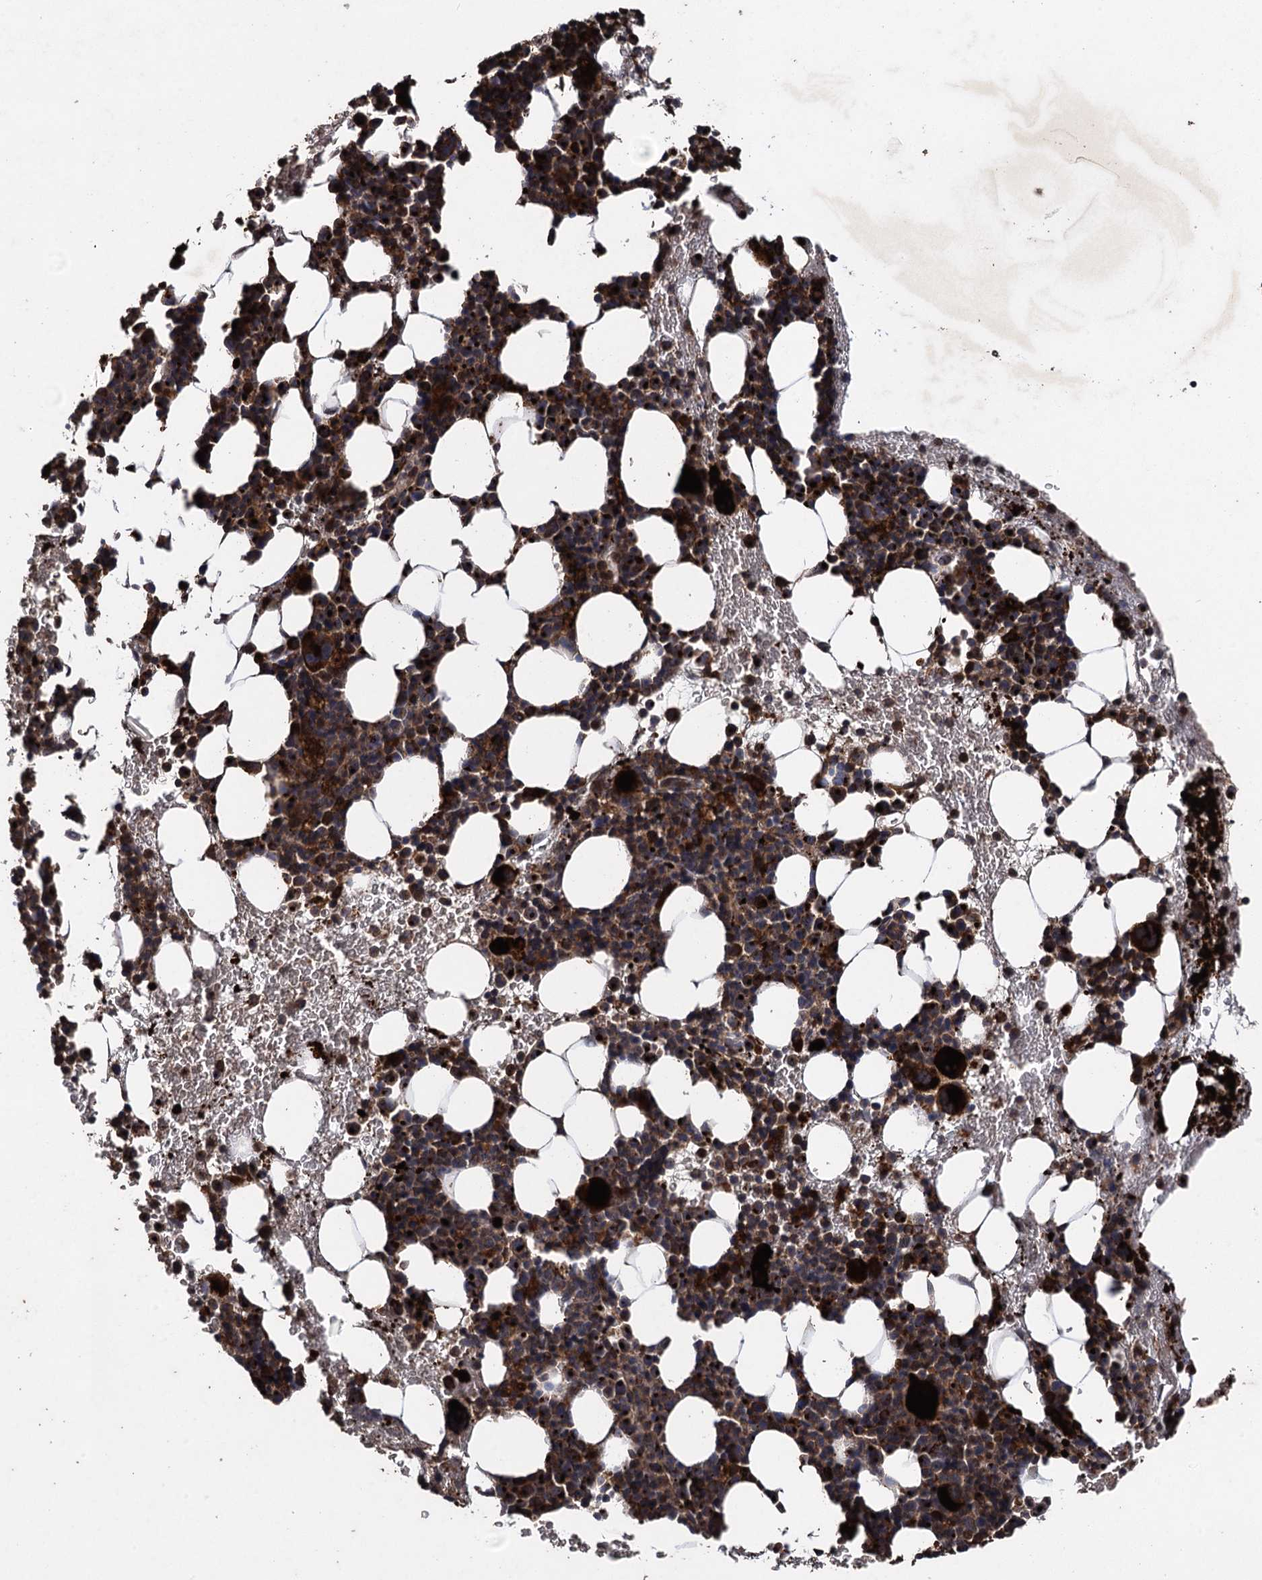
{"staining": {"intensity": "strong", "quantity": "25%-75%", "location": "cytoplasmic/membranous"}, "tissue": "bone marrow", "cell_type": "Hematopoietic cells", "image_type": "normal", "snomed": [{"axis": "morphology", "description": "Normal tissue, NOS"}, {"axis": "topography", "description": "Bone marrow"}], "caption": "The immunohistochemical stain shows strong cytoplasmic/membranous expression in hematopoietic cells of normal bone marrow.", "gene": "TXNDC11", "patient": {"sex": "female", "age": 37}}